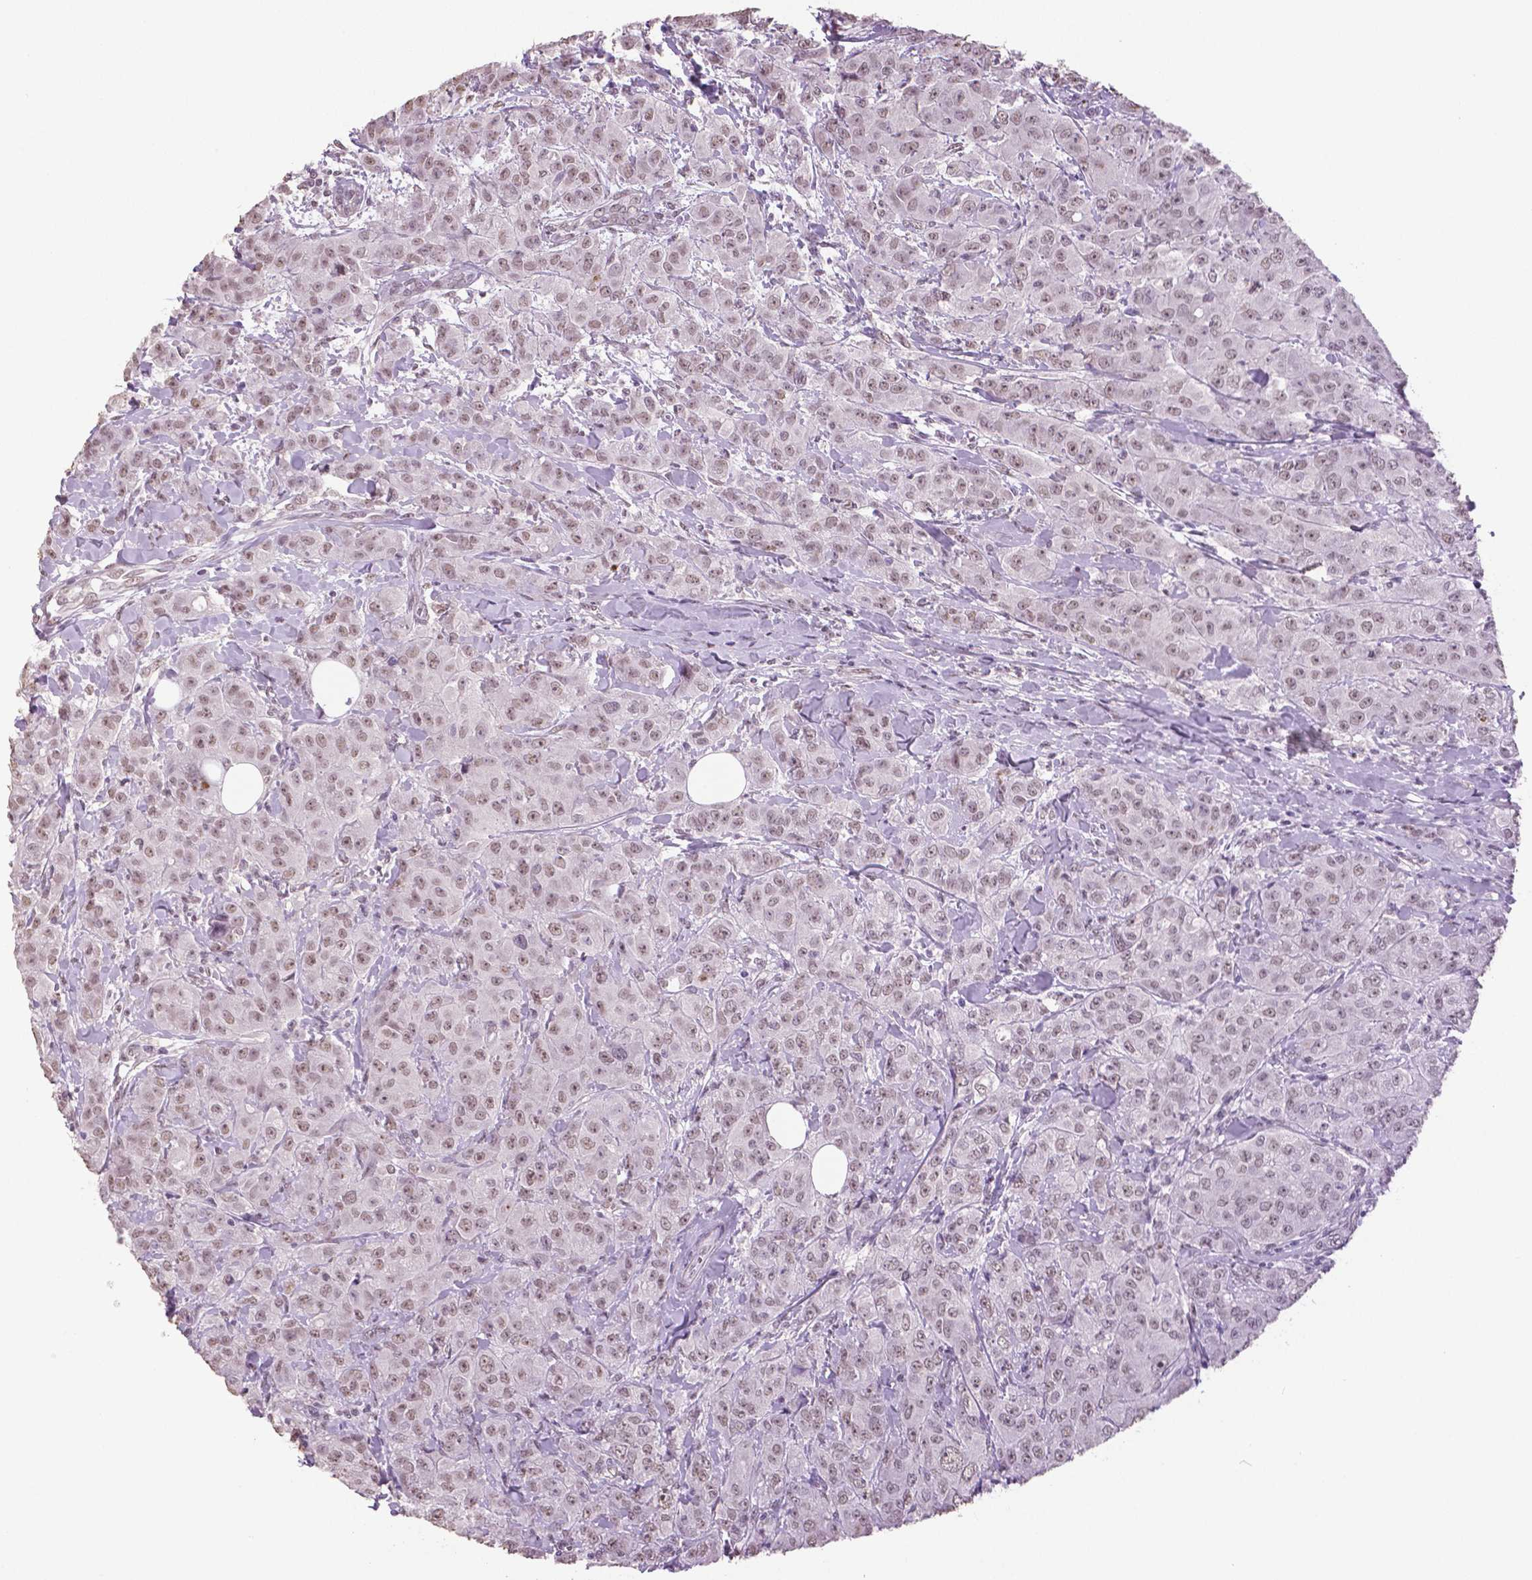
{"staining": {"intensity": "weak", "quantity": "25%-75%", "location": "nuclear"}, "tissue": "breast cancer", "cell_type": "Tumor cells", "image_type": "cancer", "snomed": [{"axis": "morphology", "description": "Normal tissue, NOS"}, {"axis": "morphology", "description": "Duct carcinoma"}, {"axis": "topography", "description": "Breast"}], "caption": "A micrograph of breast infiltrating ductal carcinoma stained for a protein exhibits weak nuclear brown staining in tumor cells.", "gene": "IGF2BP1", "patient": {"sex": "female", "age": 43}}